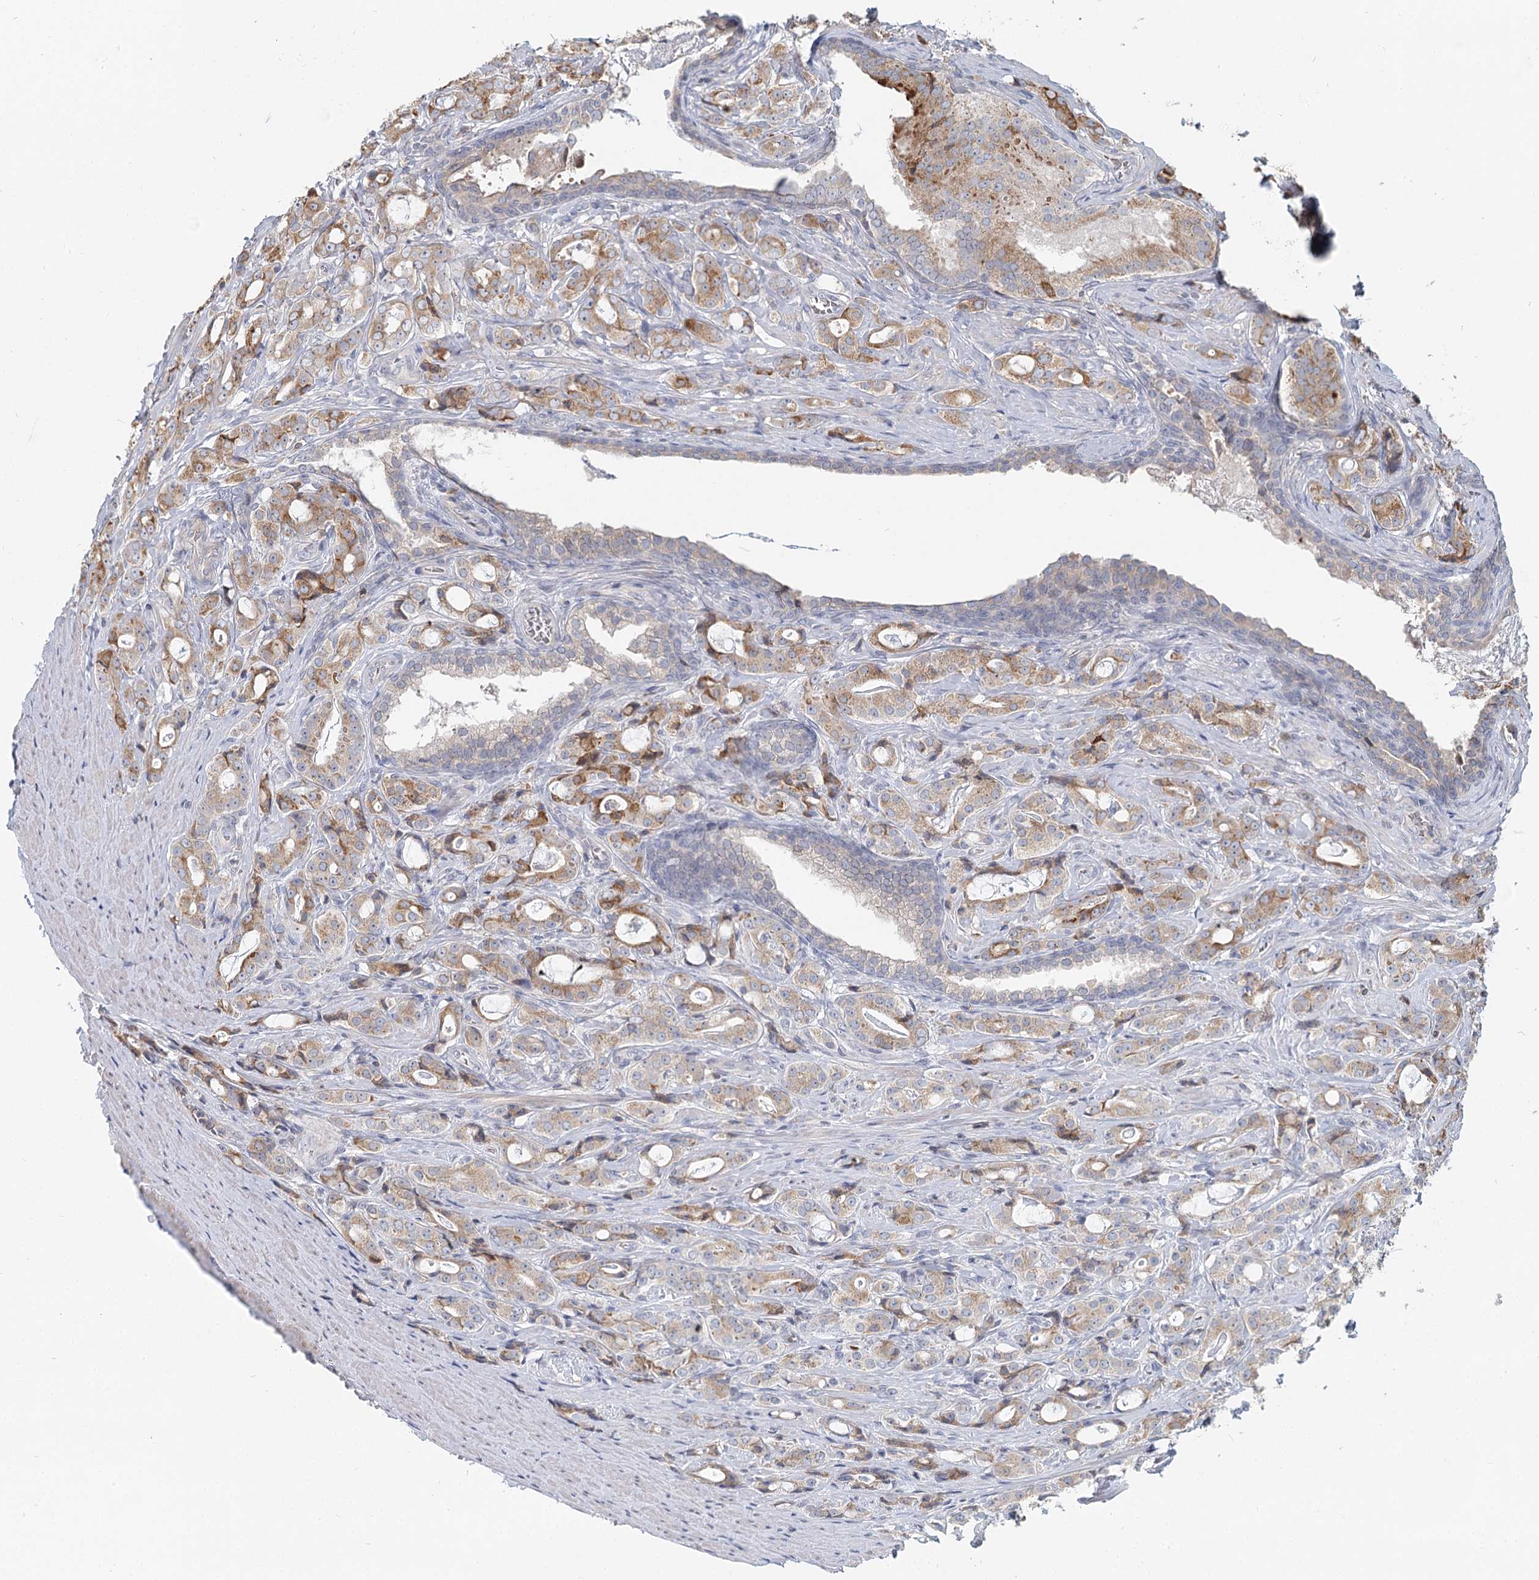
{"staining": {"intensity": "moderate", "quantity": "25%-75%", "location": "cytoplasmic/membranous"}, "tissue": "prostate cancer", "cell_type": "Tumor cells", "image_type": "cancer", "snomed": [{"axis": "morphology", "description": "Adenocarcinoma, High grade"}, {"axis": "topography", "description": "Prostate"}], "caption": "Protein expression analysis of prostate high-grade adenocarcinoma demonstrates moderate cytoplasmic/membranous staining in about 25%-75% of tumor cells. Nuclei are stained in blue.", "gene": "ANKRD16", "patient": {"sex": "male", "age": 63}}